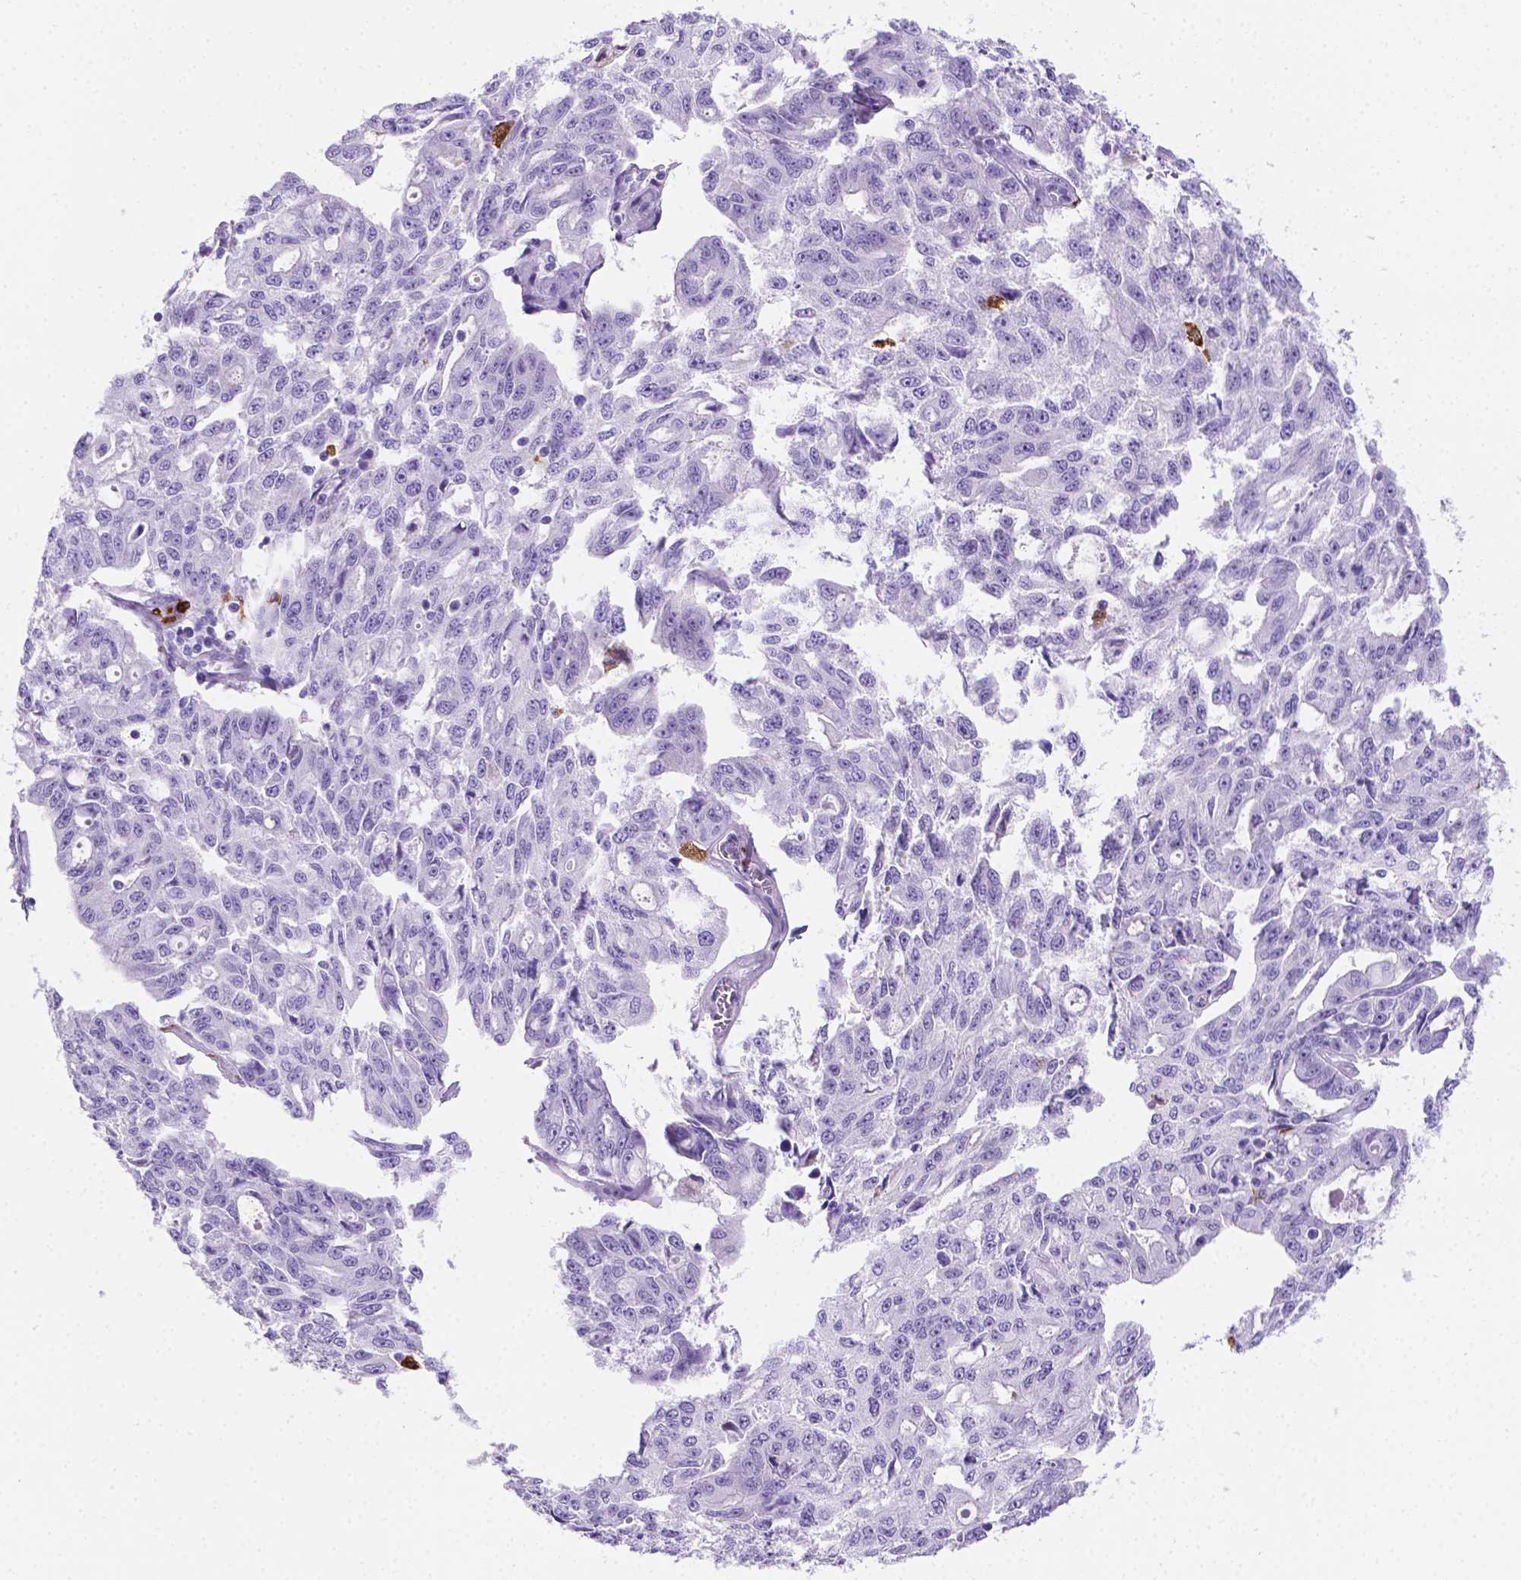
{"staining": {"intensity": "negative", "quantity": "none", "location": "none"}, "tissue": "ovarian cancer", "cell_type": "Tumor cells", "image_type": "cancer", "snomed": [{"axis": "morphology", "description": "Carcinoma, endometroid"}, {"axis": "topography", "description": "Ovary"}], "caption": "This is an IHC micrograph of human ovarian endometroid carcinoma. There is no expression in tumor cells.", "gene": "MACF1", "patient": {"sex": "female", "age": 65}}